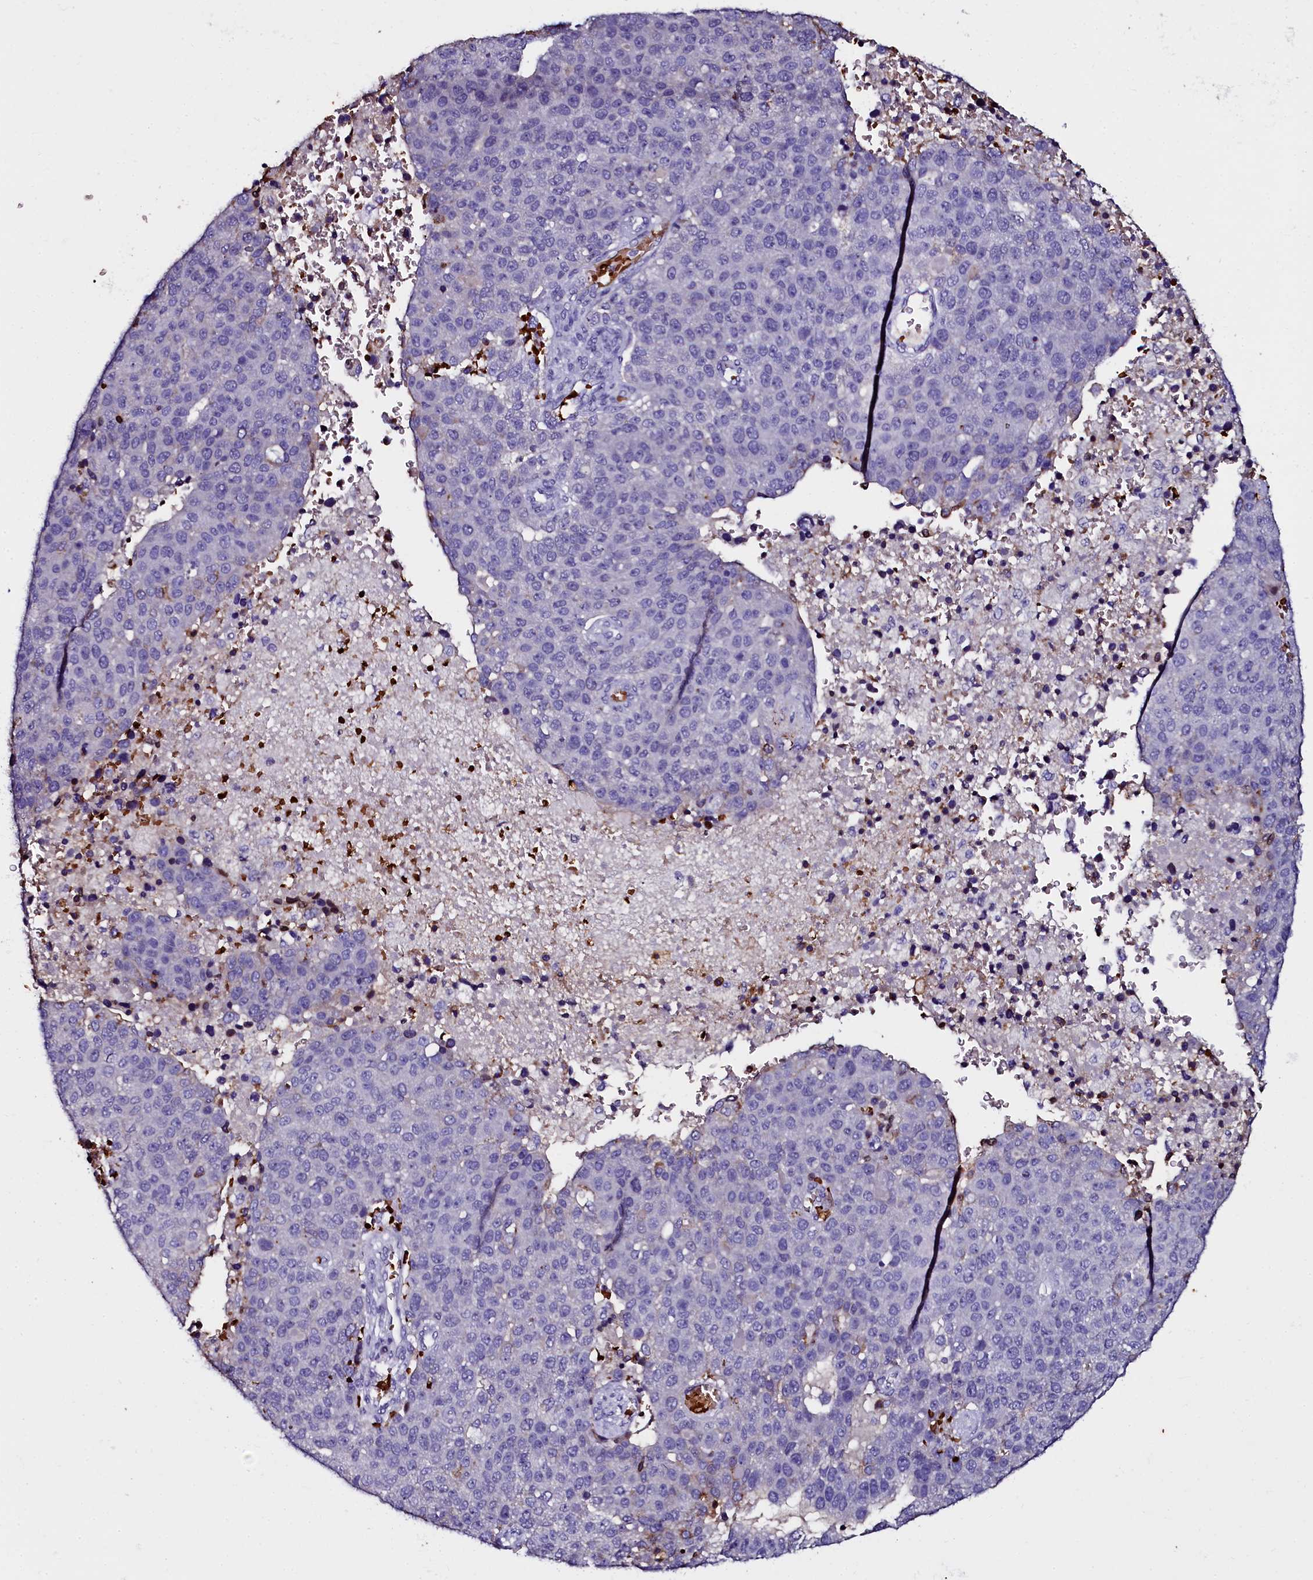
{"staining": {"intensity": "negative", "quantity": "none", "location": "none"}, "tissue": "pancreatic cancer", "cell_type": "Tumor cells", "image_type": "cancer", "snomed": [{"axis": "morphology", "description": "Adenocarcinoma, NOS"}, {"axis": "topography", "description": "Pancreas"}], "caption": "Immunohistochemical staining of human pancreatic cancer shows no significant expression in tumor cells.", "gene": "CTDSPL2", "patient": {"sex": "female", "age": 61}}